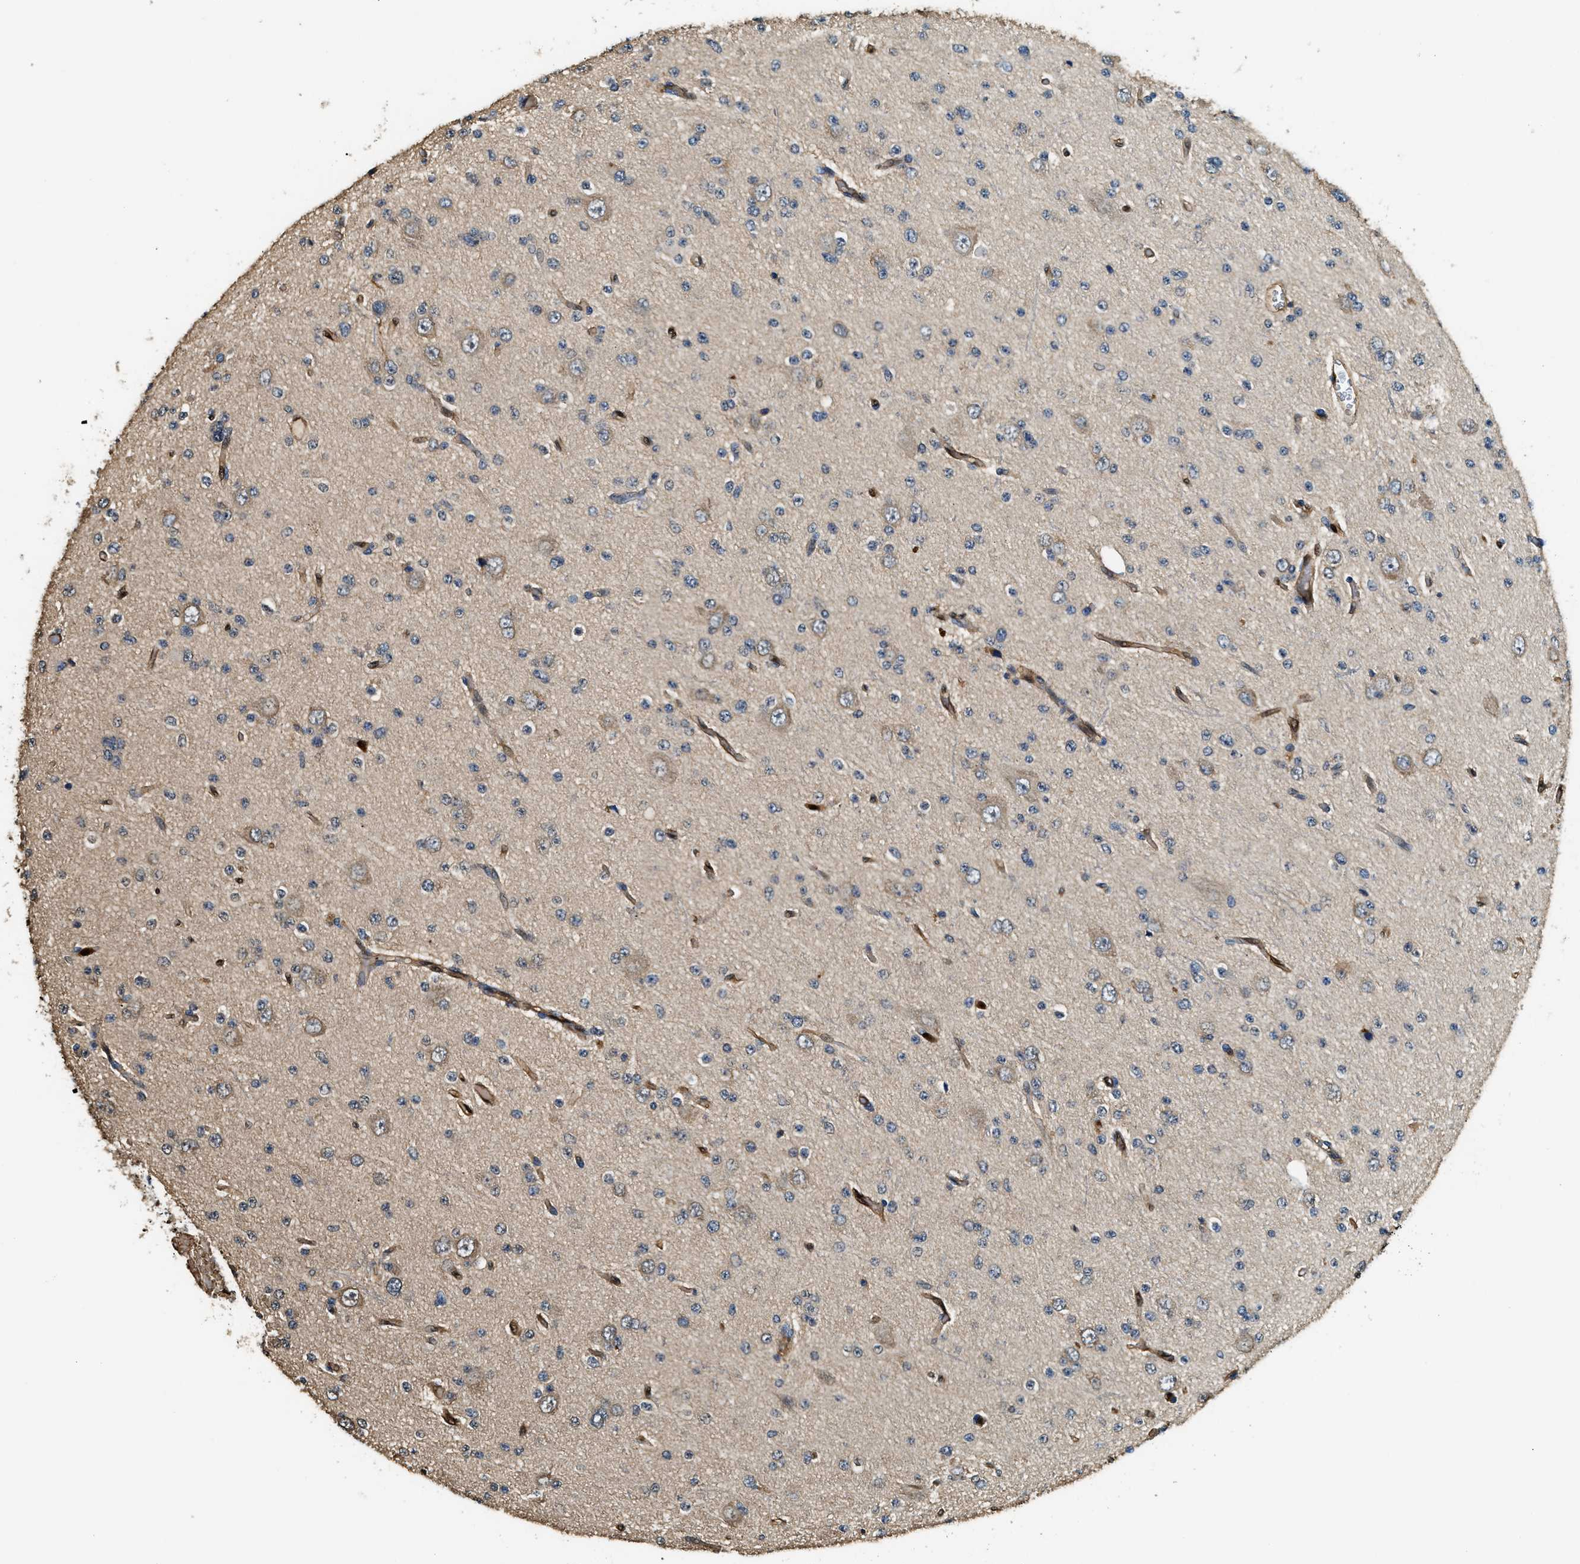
{"staining": {"intensity": "weak", "quantity": "25%-75%", "location": "cytoplasmic/membranous"}, "tissue": "glioma", "cell_type": "Tumor cells", "image_type": "cancer", "snomed": [{"axis": "morphology", "description": "Glioma, malignant, Low grade"}, {"axis": "topography", "description": "Brain"}], "caption": "This histopathology image displays IHC staining of human glioma, with low weak cytoplasmic/membranous positivity in about 25%-75% of tumor cells.", "gene": "ANXA3", "patient": {"sex": "male", "age": 38}}